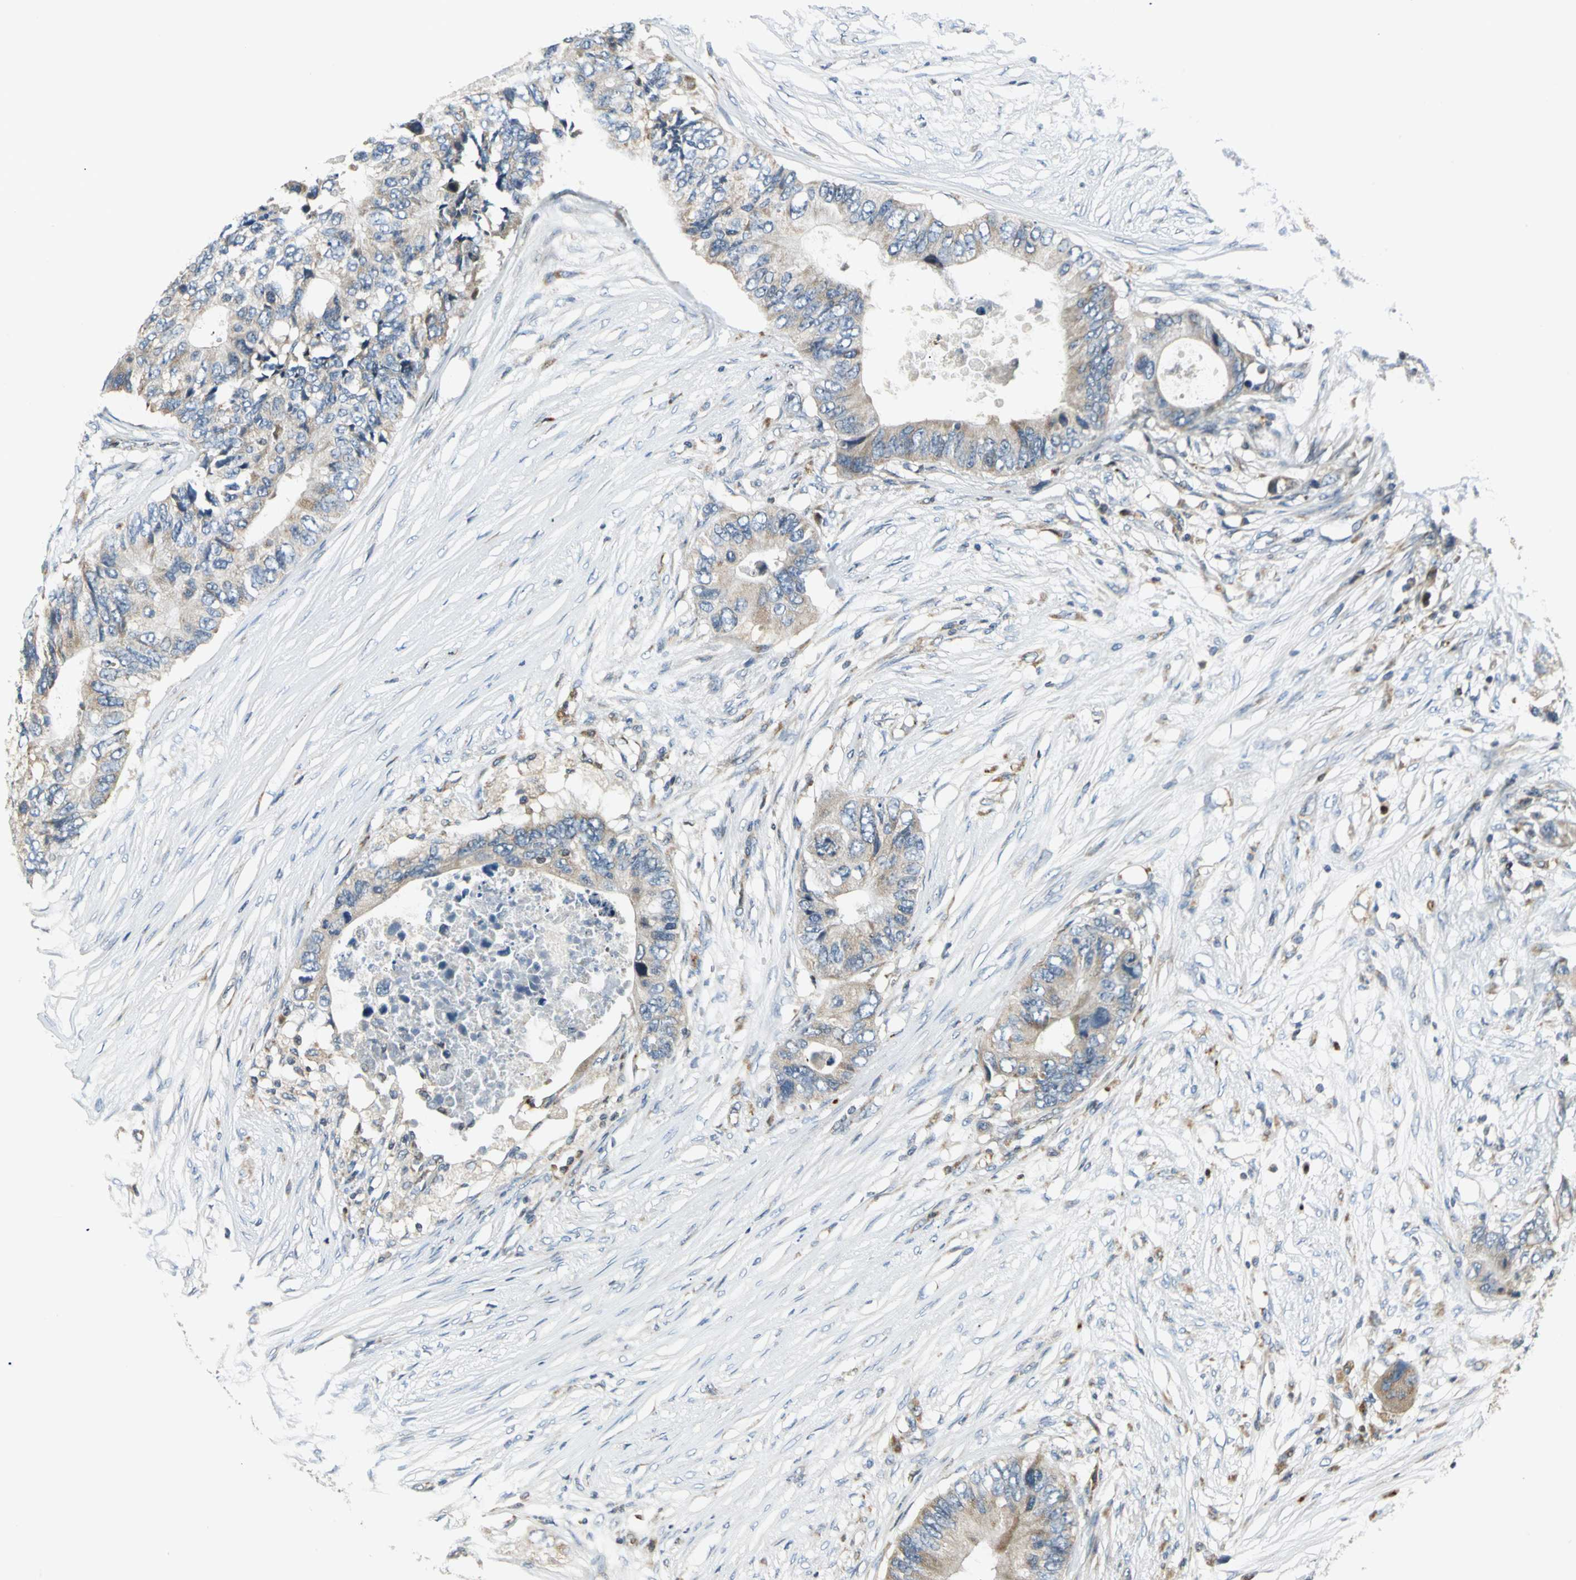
{"staining": {"intensity": "moderate", "quantity": ">75%", "location": "cytoplasmic/membranous"}, "tissue": "colorectal cancer", "cell_type": "Tumor cells", "image_type": "cancer", "snomed": [{"axis": "morphology", "description": "Adenocarcinoma, NOS"}, {"axis": "topography", "description": "Colon"}], "caption": "Immunohistochemistry photomicrograph of colorectal cancer stained for a protein (brown), which exhibits medium levels of moderate cytoplasmic/membranous staining in approximately >75% of tumor cells.", "gene": "USP40", "patient": {"sex": "male", "age": 71}}